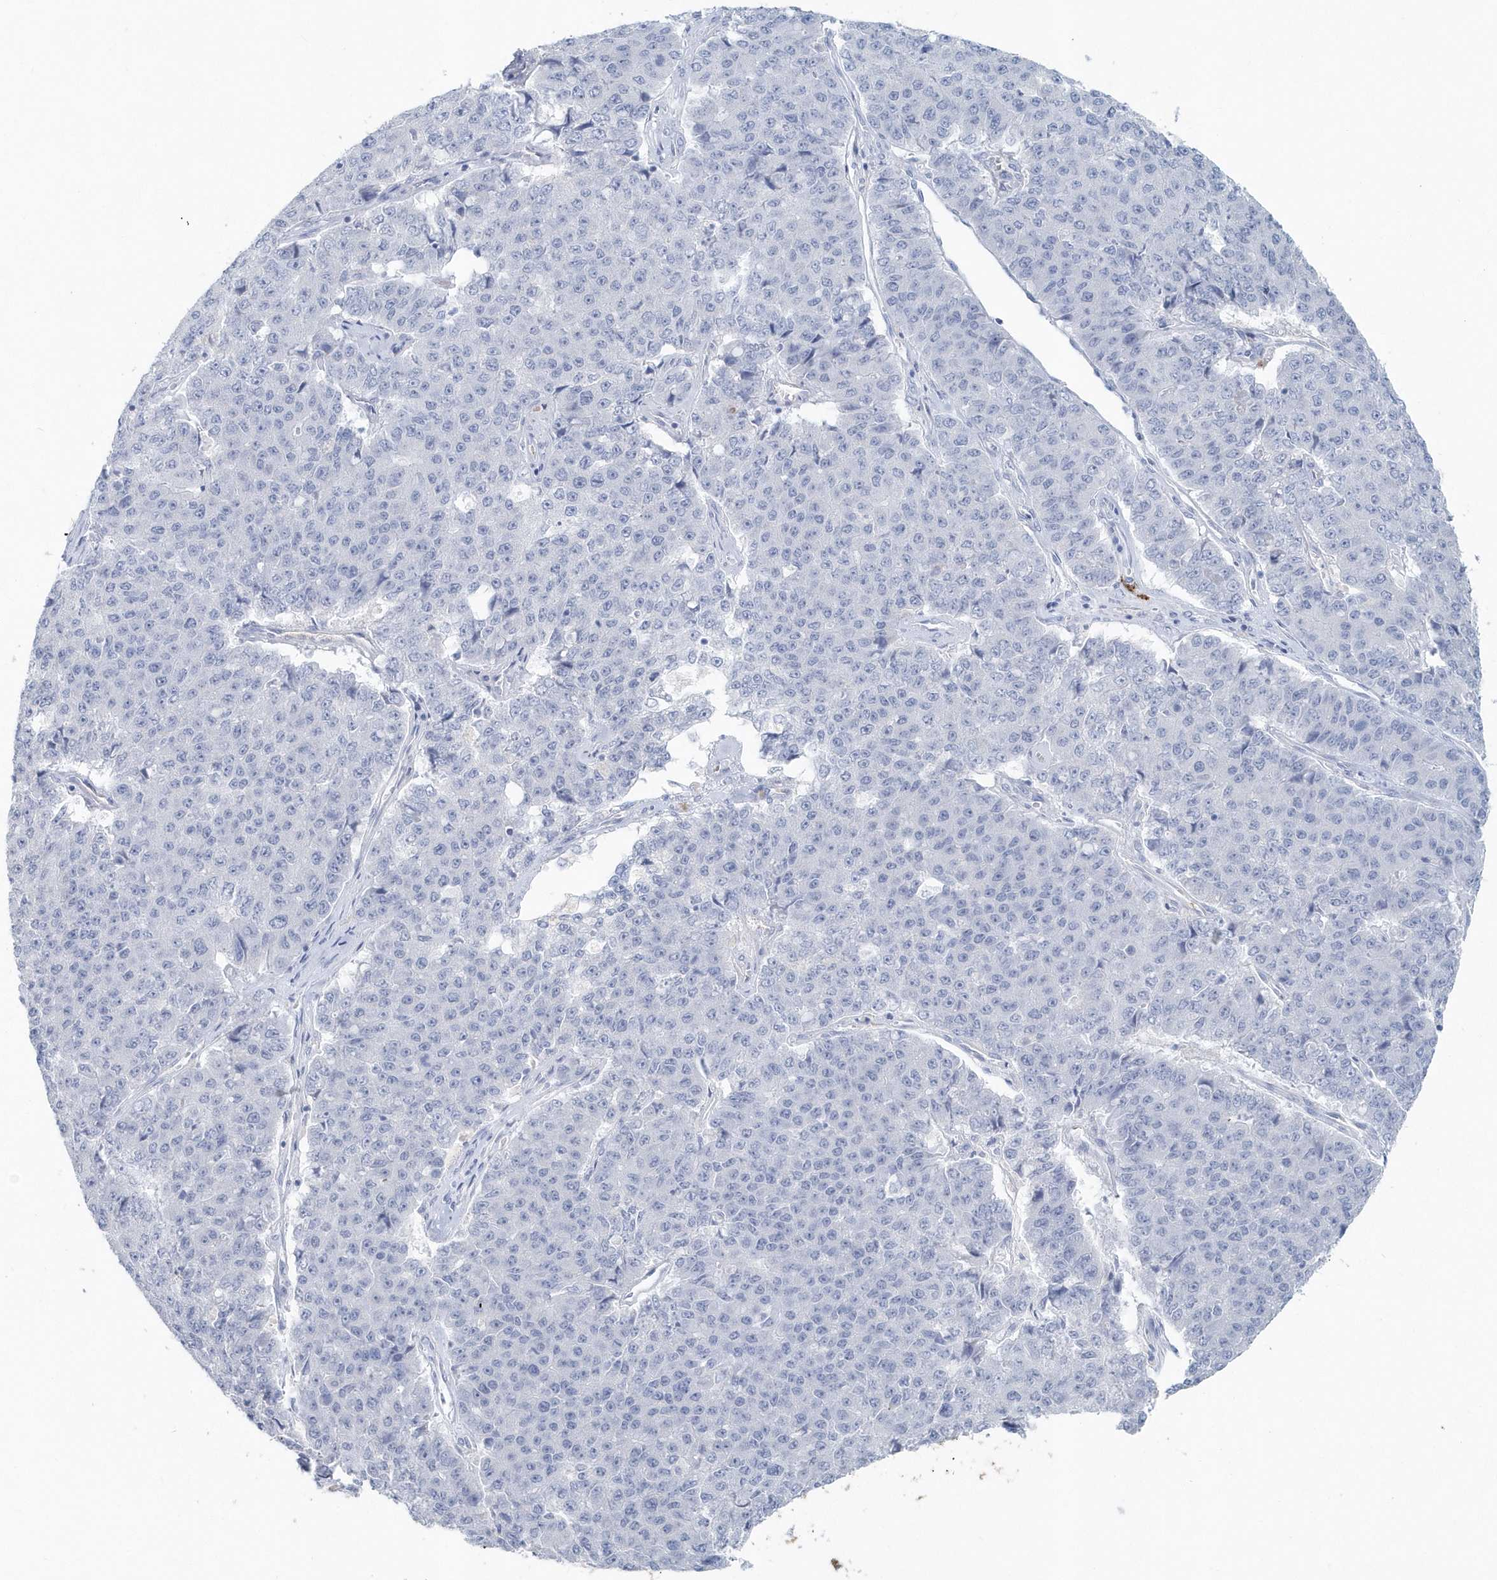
{"staining": {"intensity": "negative", "quantity": "none", "location": "none"}, "tissue": "pancreatic cancer", "cell_type": "Tumor cells", "image_type": "cancer", "snomed": [{"axis": "morphology", "description": "Adenocarcinoma, NOS"}, {"axis": "topography", "description": "Pancreas"}], "caption": "Pancreatic cancer stained for a protein using immunohistochemistry exhibits no positivity tumor cells.", "gene": "JCHAIN", "patient": {"sex": "male", "age": 50}}